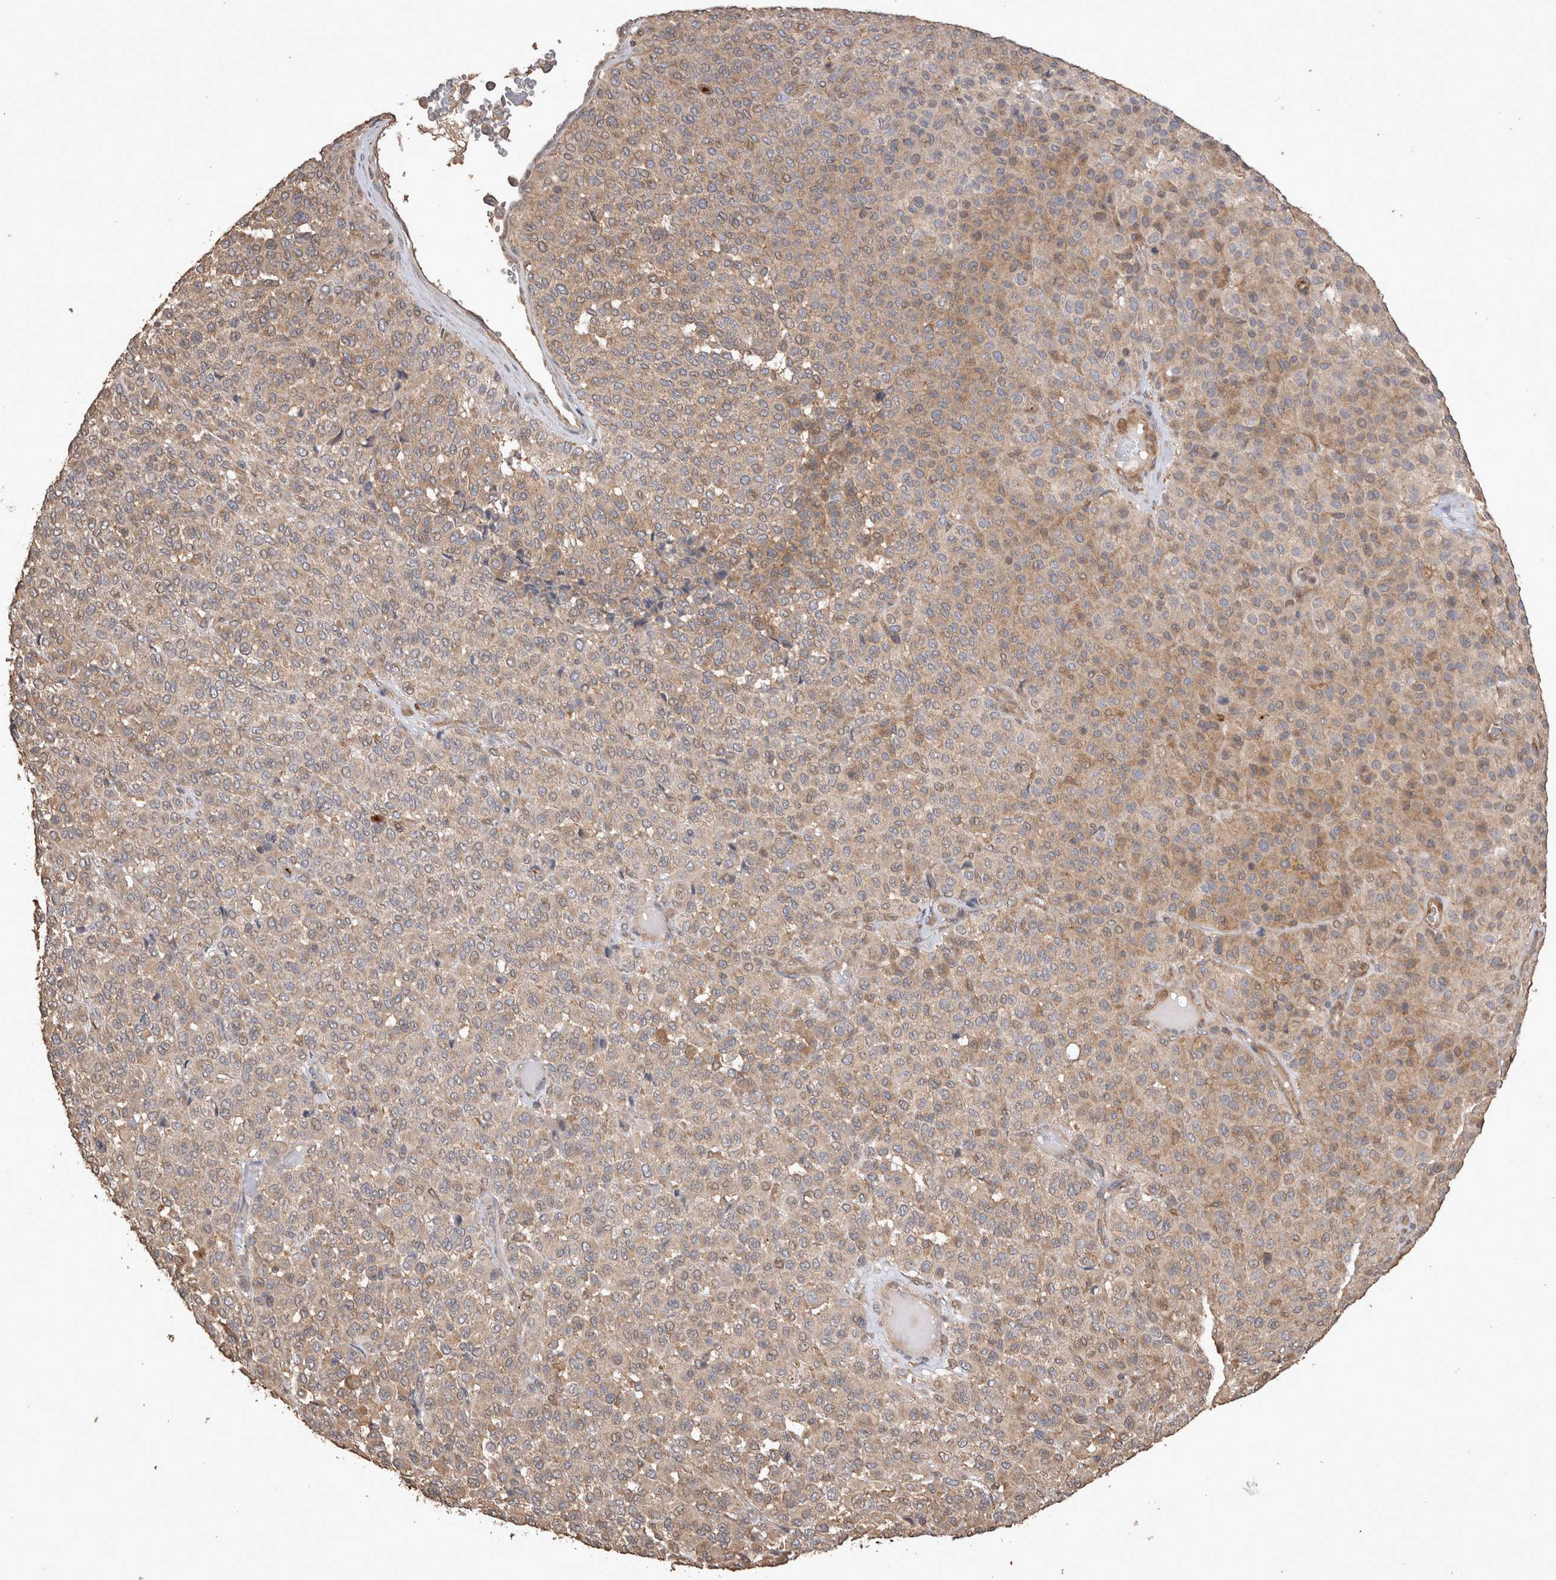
{"staining": {"intensity": "weak", "quantity": "25%-75%", "location": "cytoplasmic/membranous"}, "tissue": "melanoma", "cell_type": "Tumor cells", "image_type": "cancer", "snomed": [{"axis": "morphology", "description": "Malignant melanoma, Metastatic site"}, {"axis": "topography", "description": "Pancreas"}], "caption": "Immunohistochemical staining of malignant melanoma (metastatic site) reveals weak cytoplasmic/membranous protein expression in approximately 25%-75% of tumor cells.", "gene": "SNX31", "patient": {"sex": "female", "age": 30}}